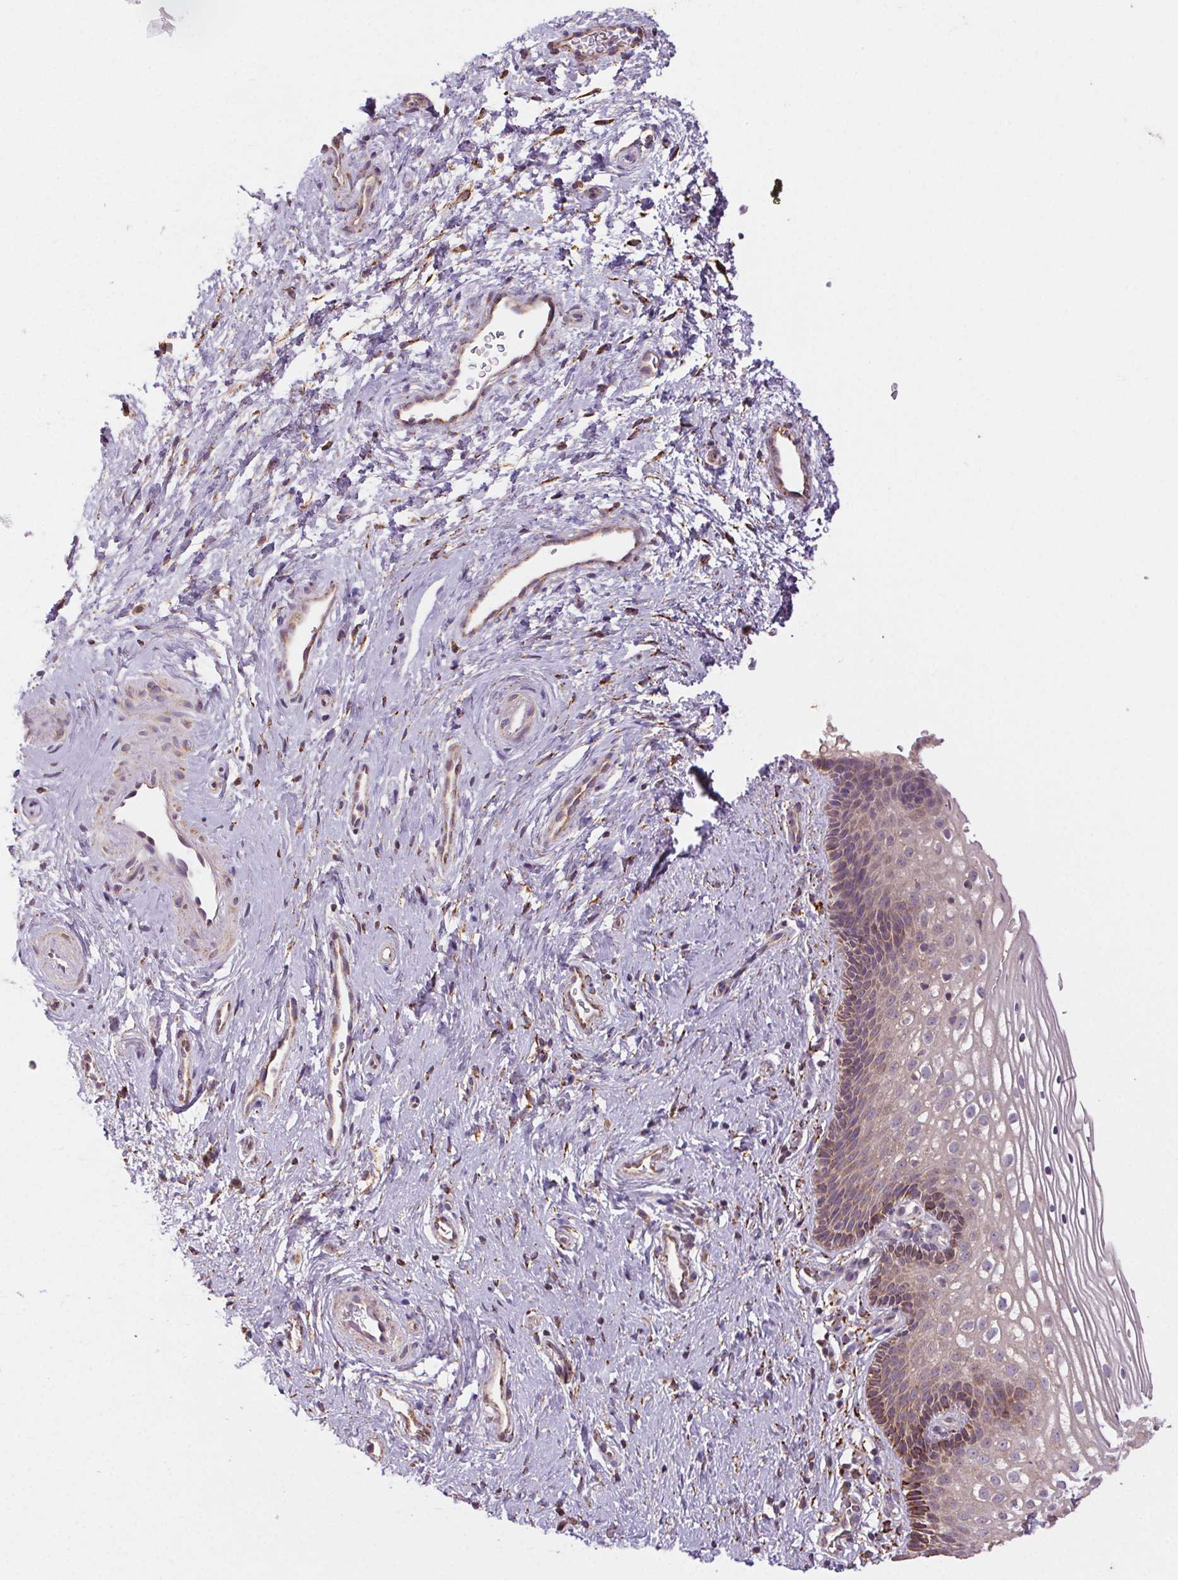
{"staining": {"intensity": "moderate", "quantity": ">75%", "location": "cytoplasmic/membranous"}, "tissue": "cervix", "cell_type": "Glandular cells", "image_type": "normal", "snomed": [{"axis": "morphology", "description": "Normal tissue, NOS"}, {"axis": "topography", "description": "Cervix"}], "caption": "Moderate cytoplasmic/membranous protein expression is identified in approximately >75% of glandular cells in cervix.", "gene": "FNBP1L", "patient": {"sex": "female", "age": 34}}